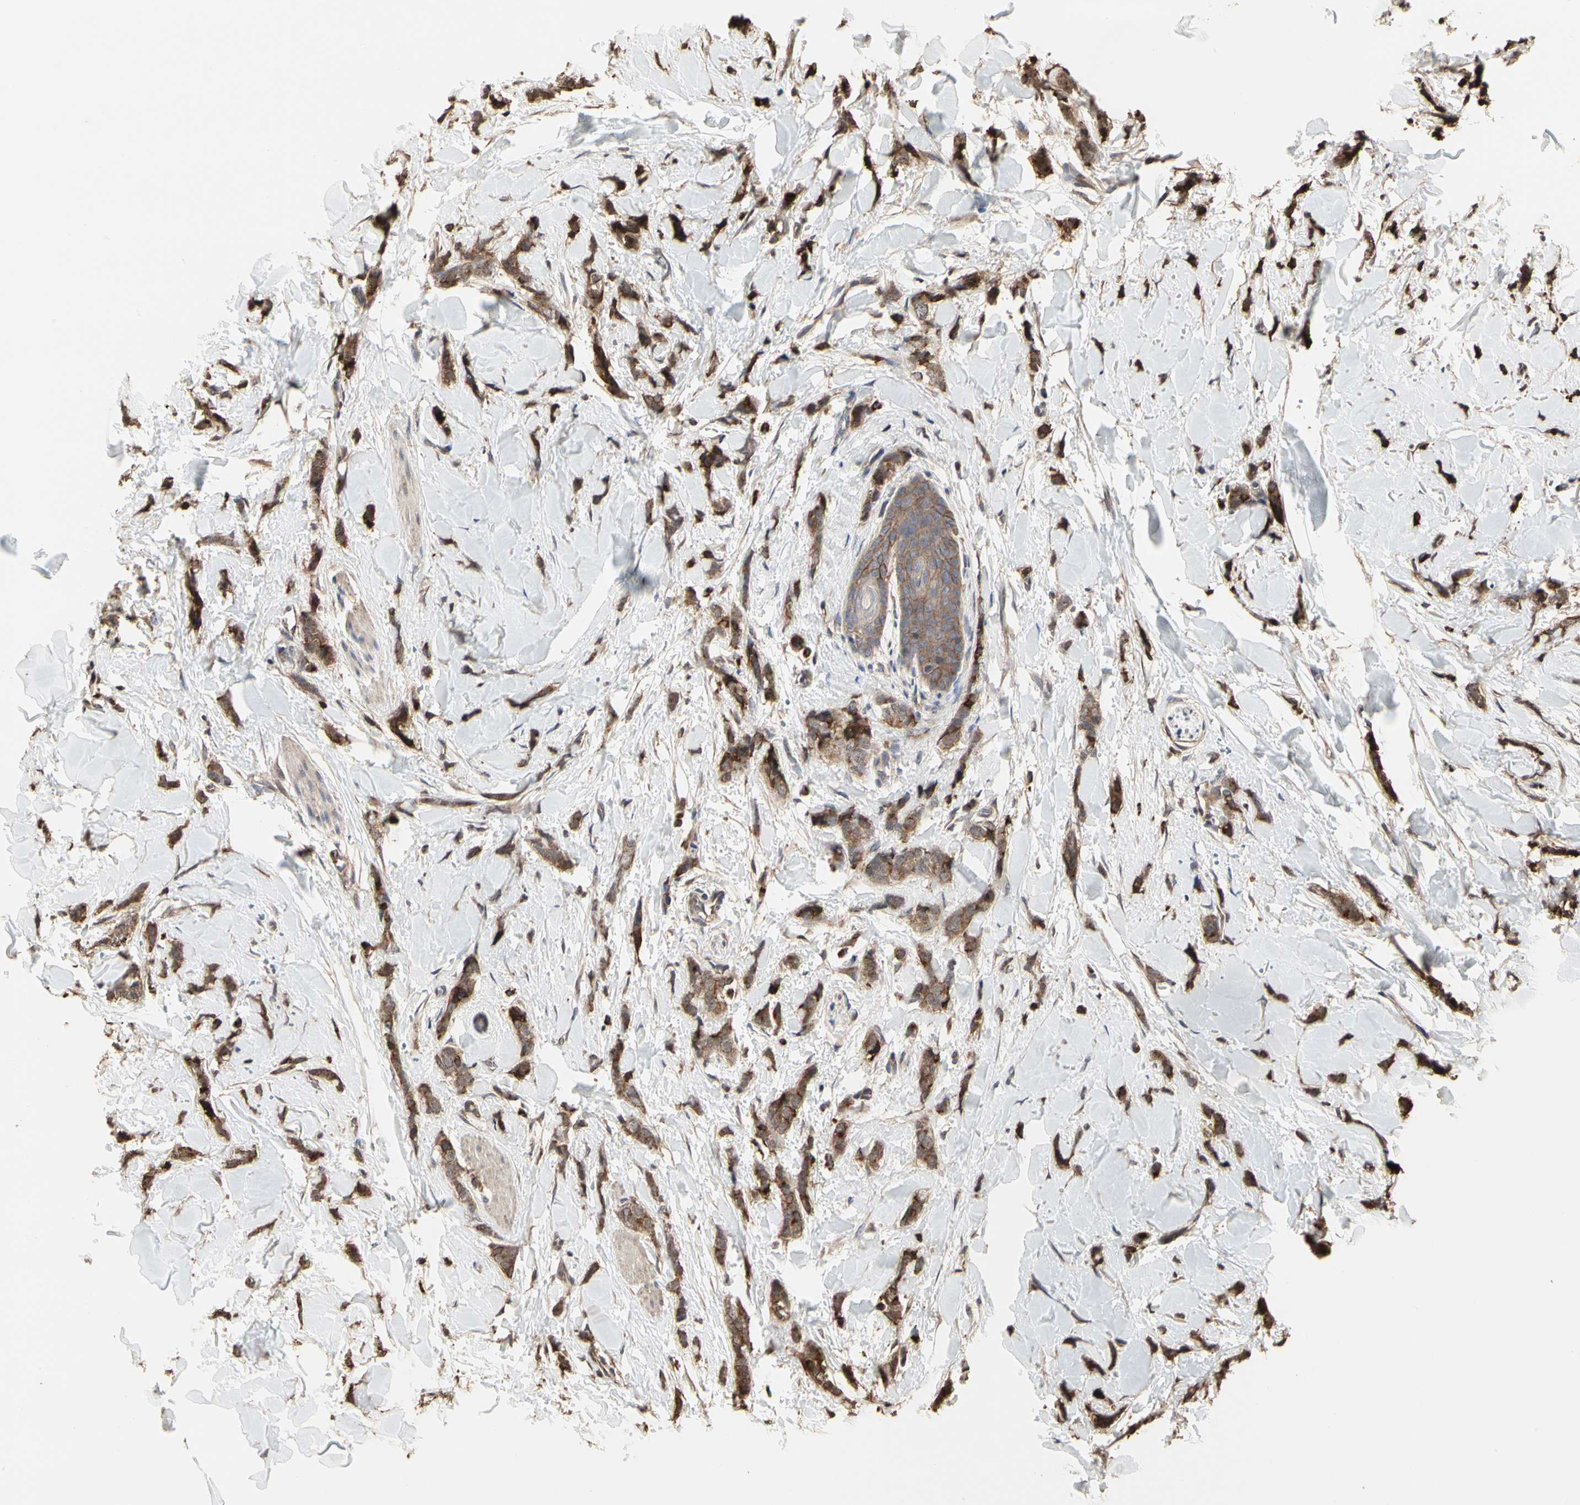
{"staining": {"intensity": "strong", "quantity": ">75%", "location": "cytoplasmic/membranous"}, "tissue": "breast cancer", "cell_type": "Tumor cells", "image_type": "cancer", "snomed": [{"axis": "morphology", "description": "Lobular carcinoma"}, {"axis": "topography", "description": "Skin"}, {"axis": "topography", "description": "Breast"}], "caption": "A brown stain highlights strong cytoplasmic/membranous positivity of a protein in human breast cancer (lobular carcinoma) tumor cells. (DAB (3,3'-diaminobenzidine) IHC with brightfield microscopy, high magnification).", "gene": "TAOK1", "patient": {"sex": "female", "age": 46}}